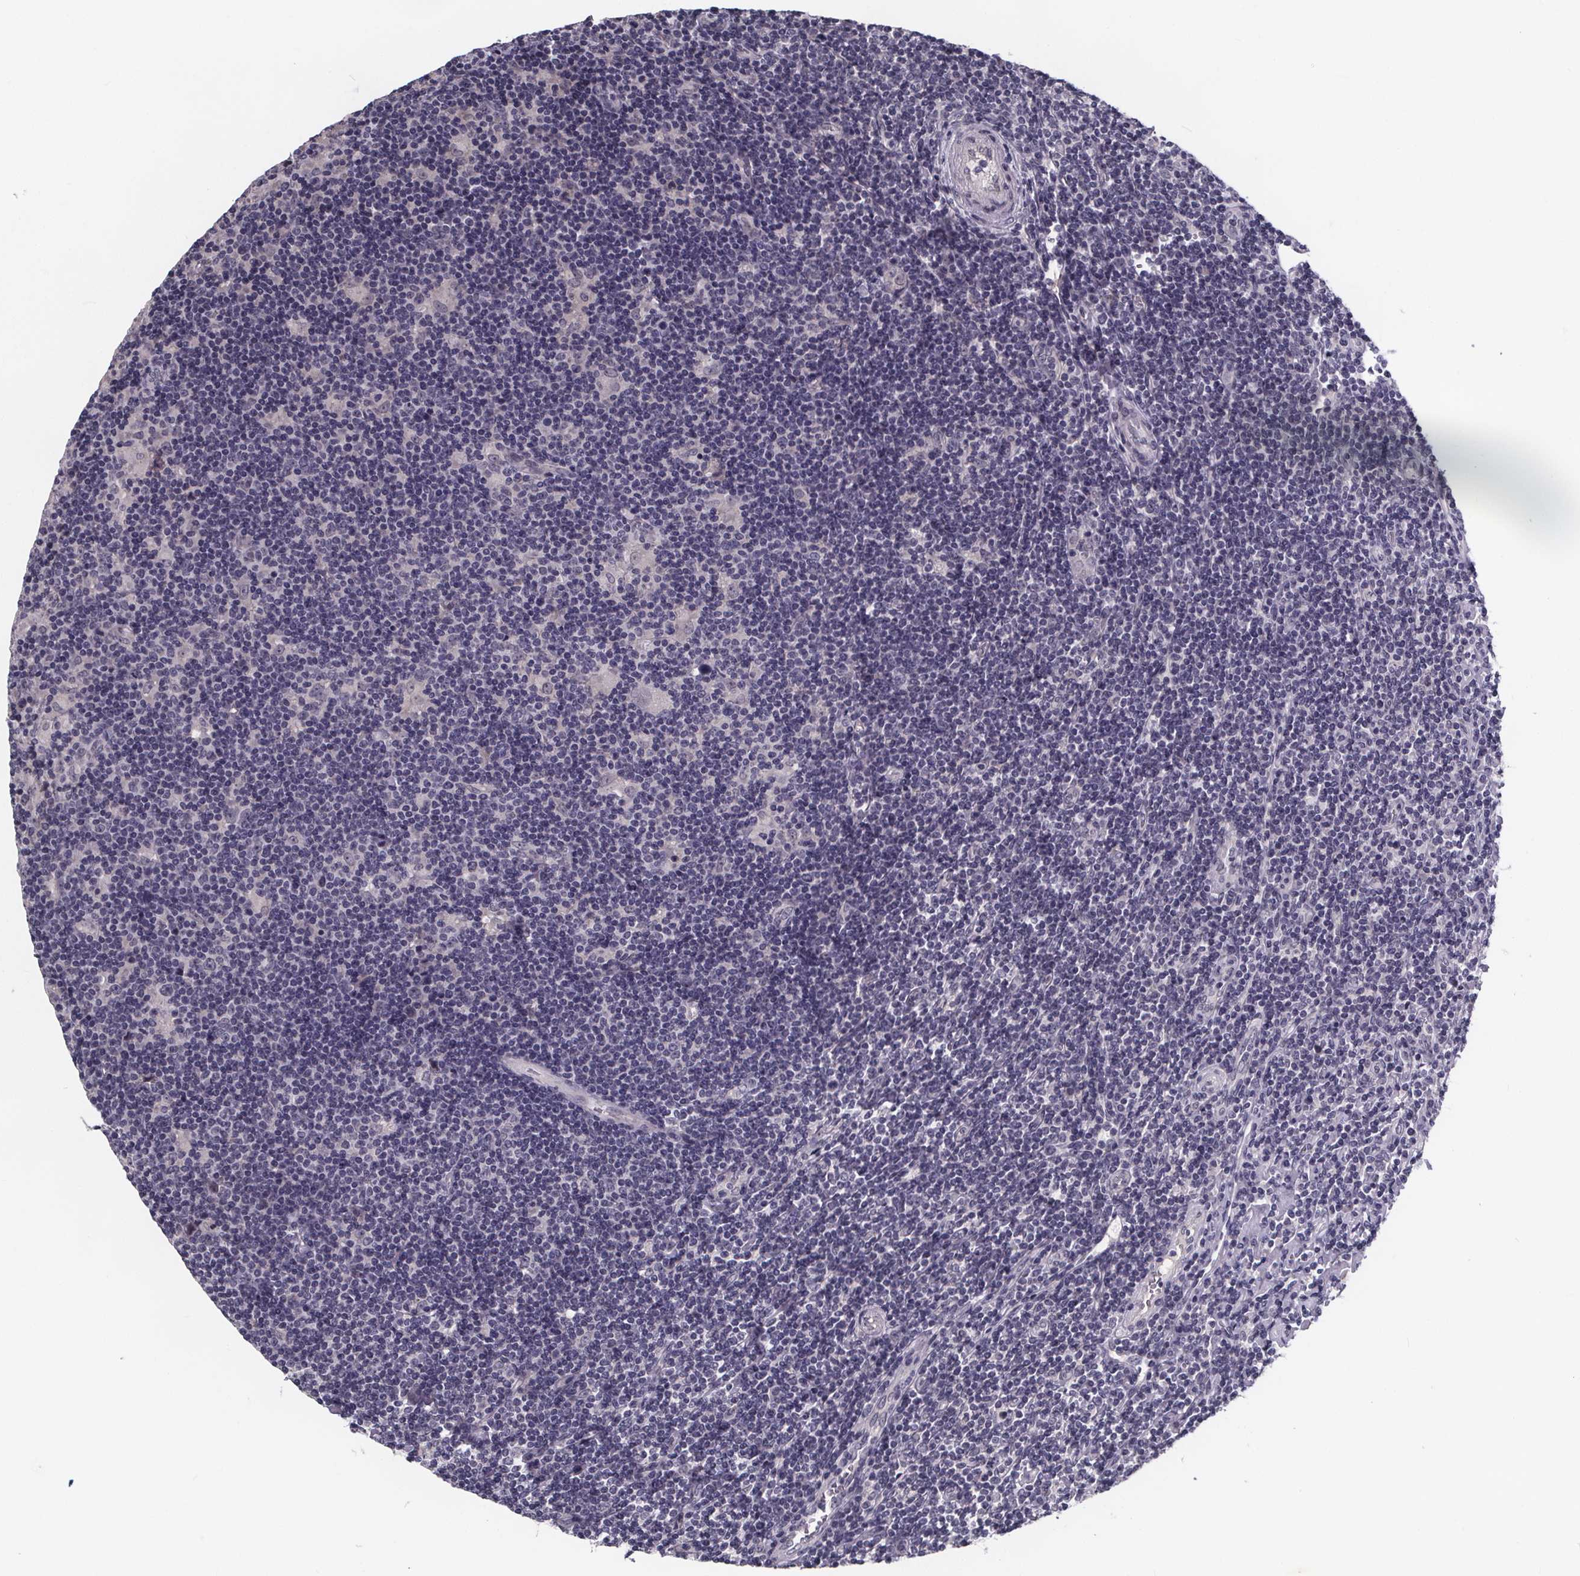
{"staining": {"intensity": "negative", "quantity": "none", "location": "none"}, "tissue": "lymphoma", "cell_type": "Tumor cells", "image_type": "cancer", "snomed": [{"axis": "morphology", "description": "Hodgkin's disease, NOS"}, {"axis": "topography", "description": "Lymph node"}], "caption": "A photomicrograph of Hodgkin's disease stained for a protein demonstrates no brown staining in tumor cells.", "gene": "FAM181B", "patient": {"sex": "male", "age": 40}}